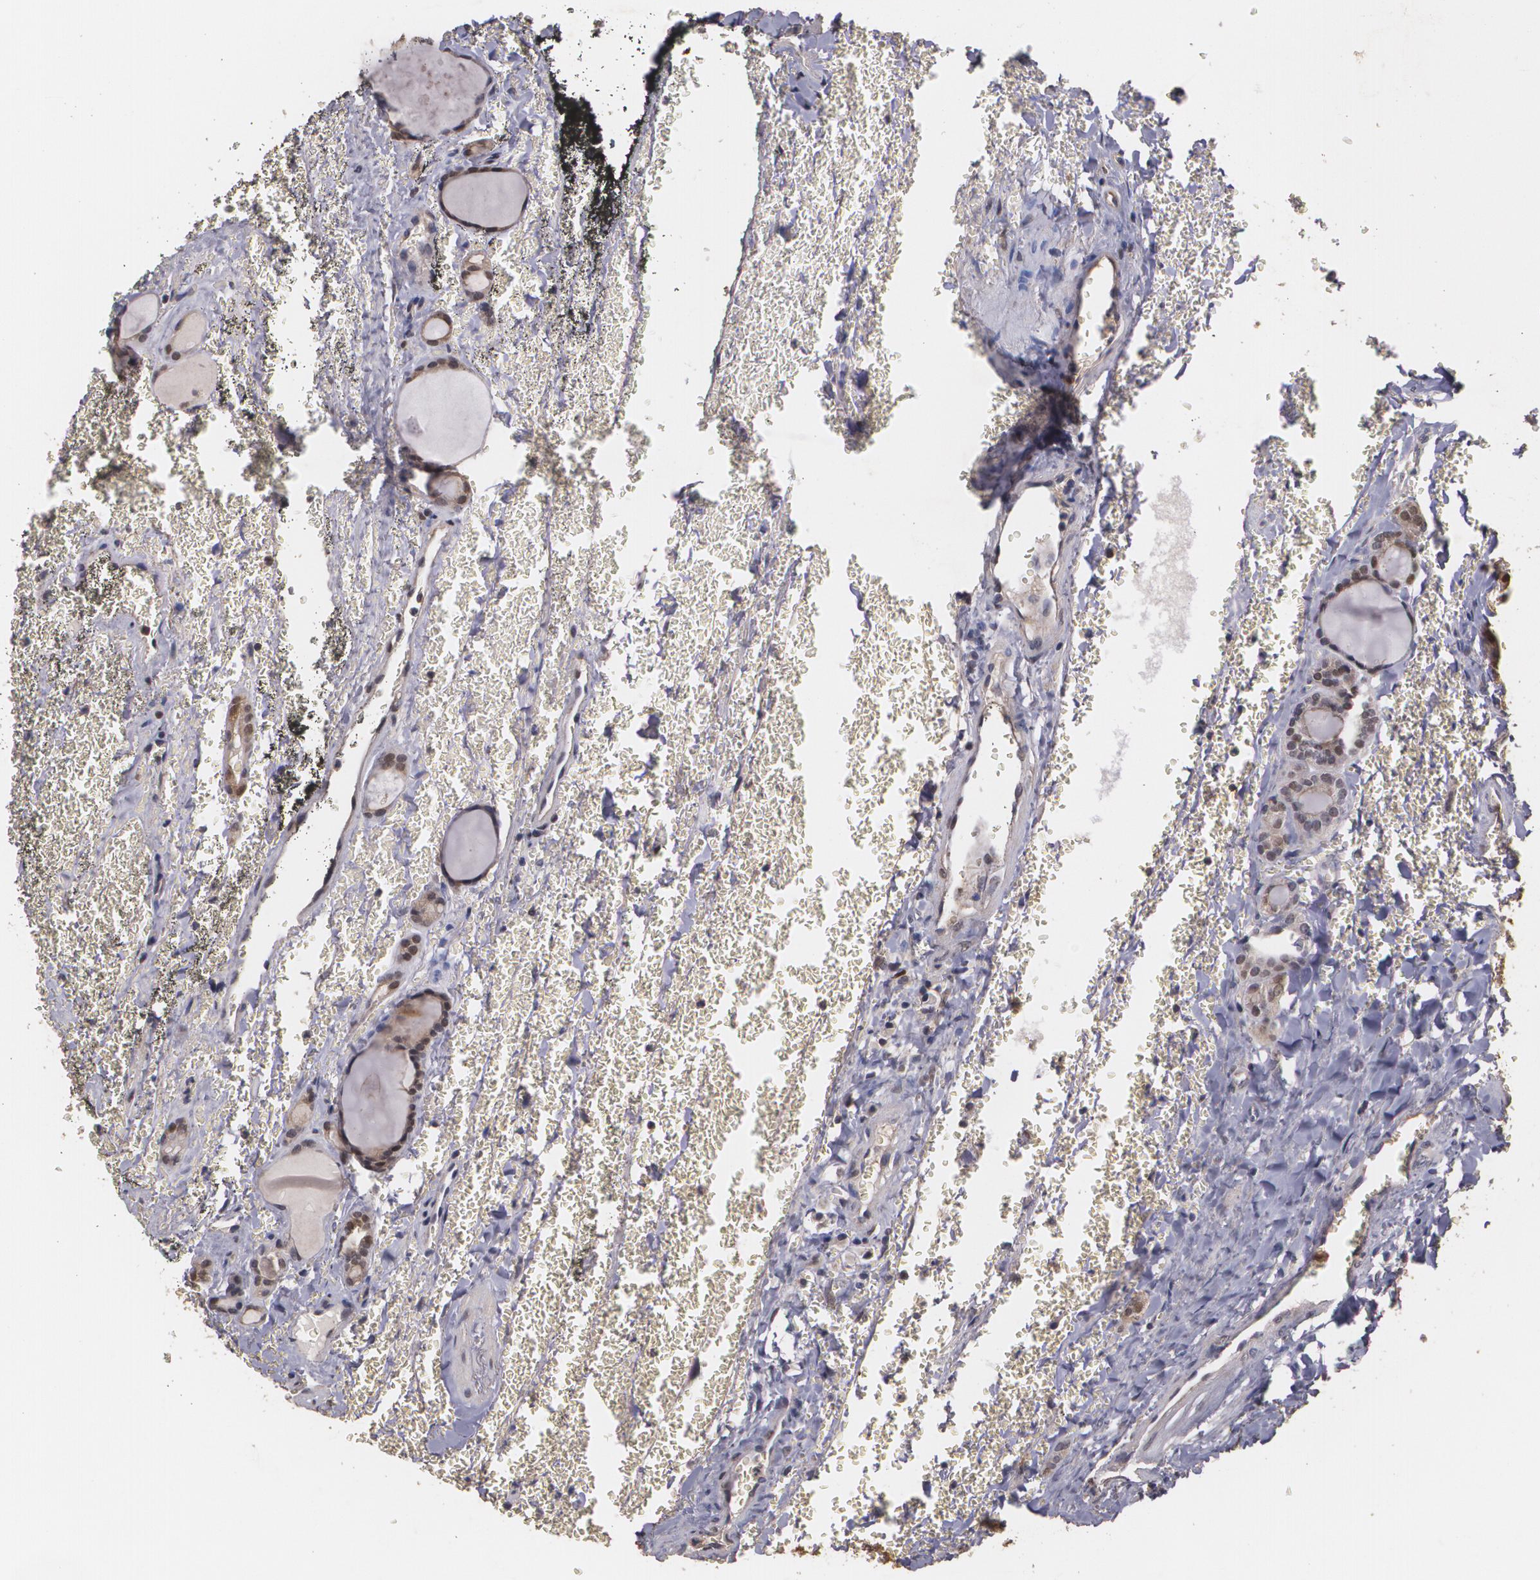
{"staining": {"intensity": "moderate", "quantity": "25%-75%", "location": "cytoplasmic/membranous,nuclear"}, "tissue": "thyroid cancer", "cell_type": "Tumor cells", "image_type": "cancer", "snomed": [{"axis": "morphology", "description": "Carcinoma, NOS"}, {"axis": "topography", "description": "Thyroid gland"}], "caption": "DAB immunohistochemical staining of human thyroid cancer (carcinoma) shows moderate cytoplasmic/membranous and nuclear protein positivity in approximately 25%-75% of tumor cells.", "gene": "BRCA1", "patient": {"sex": "male", "age": 76}}